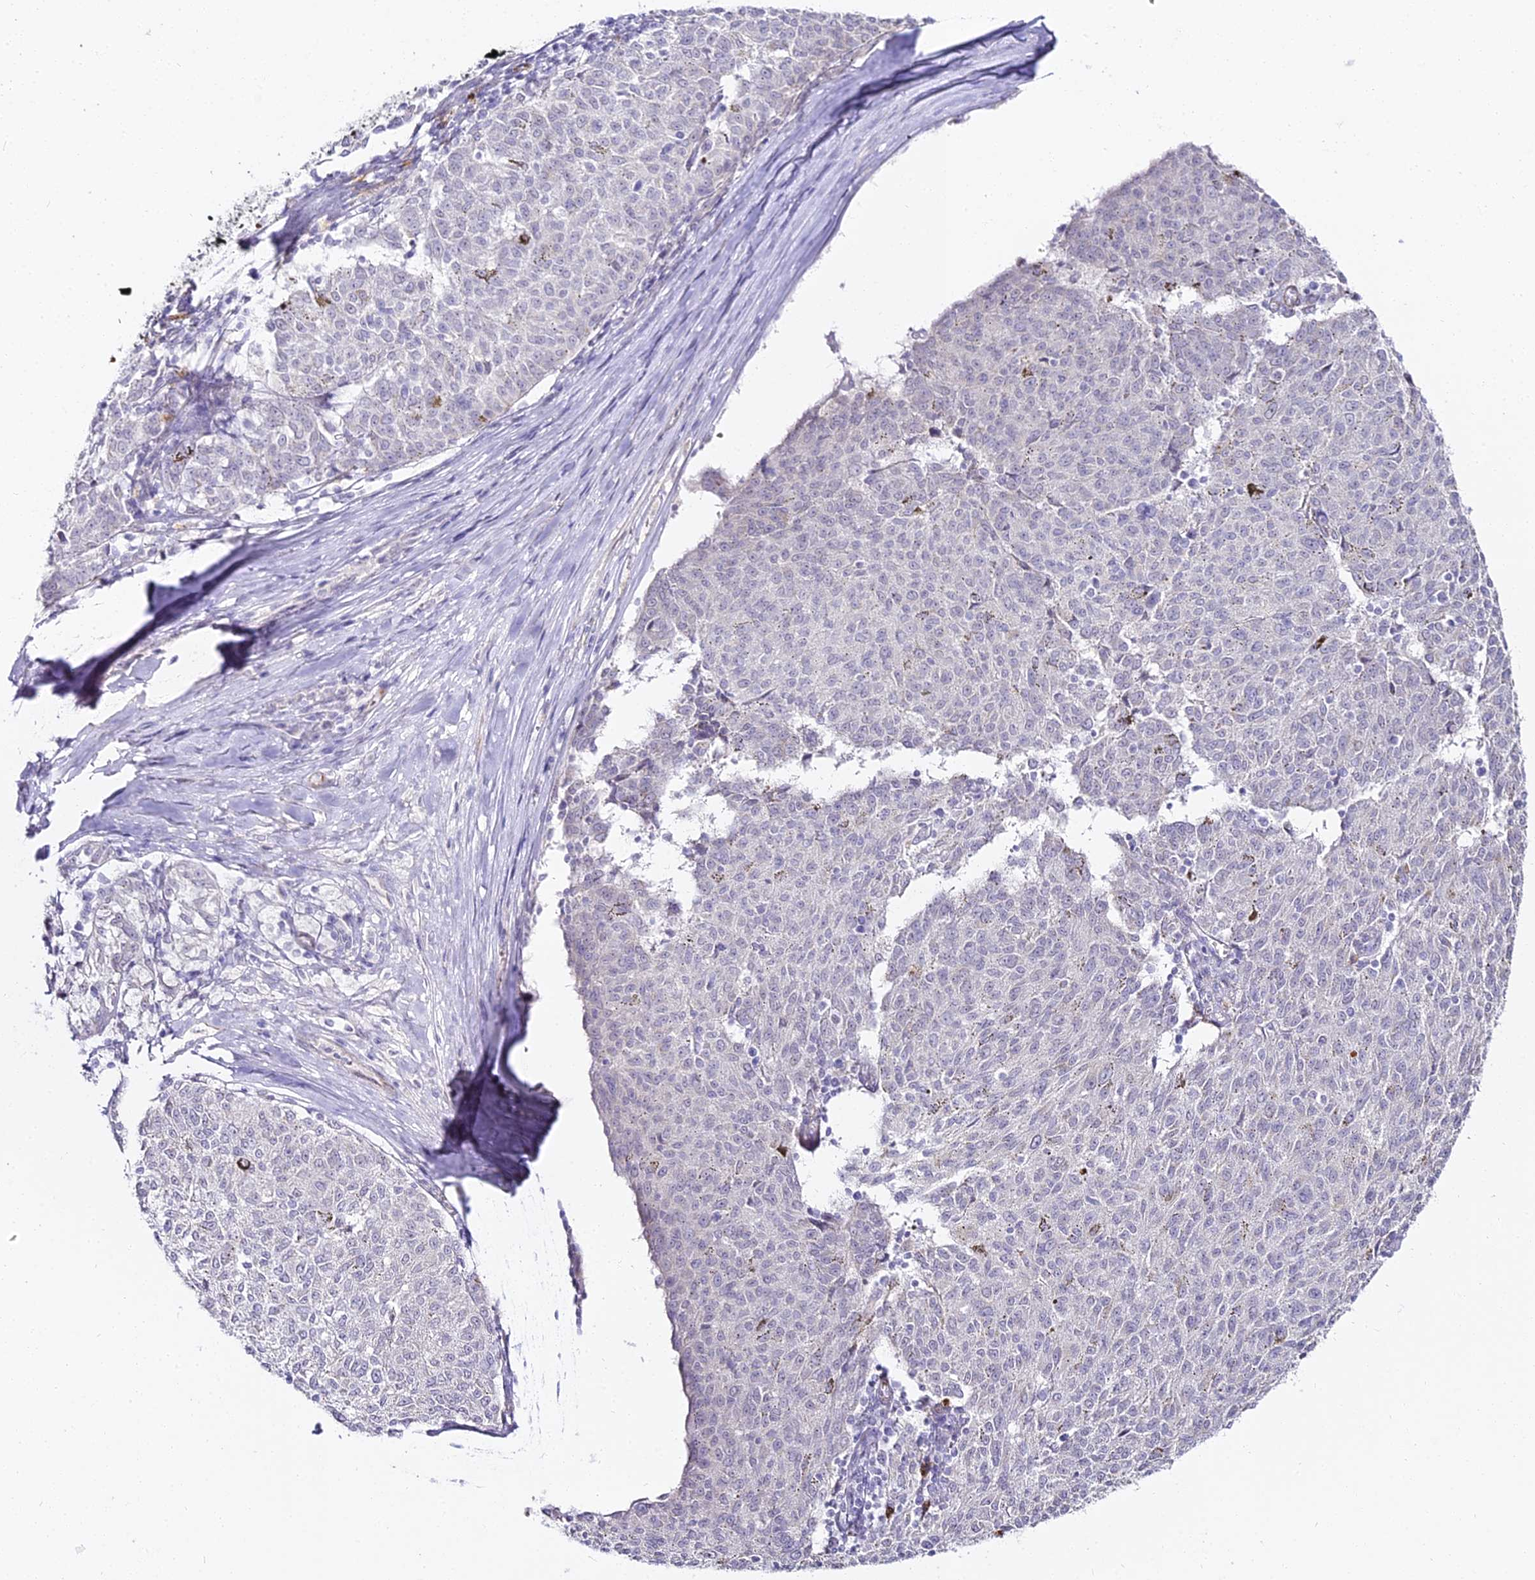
{"staining": {"intensity": "negative", "quantity": "none", "location": "none"}, "tissue": "melanoma", "cell_type": "Tumor cells", "image_type": "cancer", "snomed": [{"axis": "morphology", "description": "Malignant melanoma, NOS"}, {"axis": "topography", "description": "Skin"}], "caption": "Protein analysis of melanoma displays no significant expression in tumor cells.", "gene": "ALPG", "patient": {"sex": "female", "age": 72}}